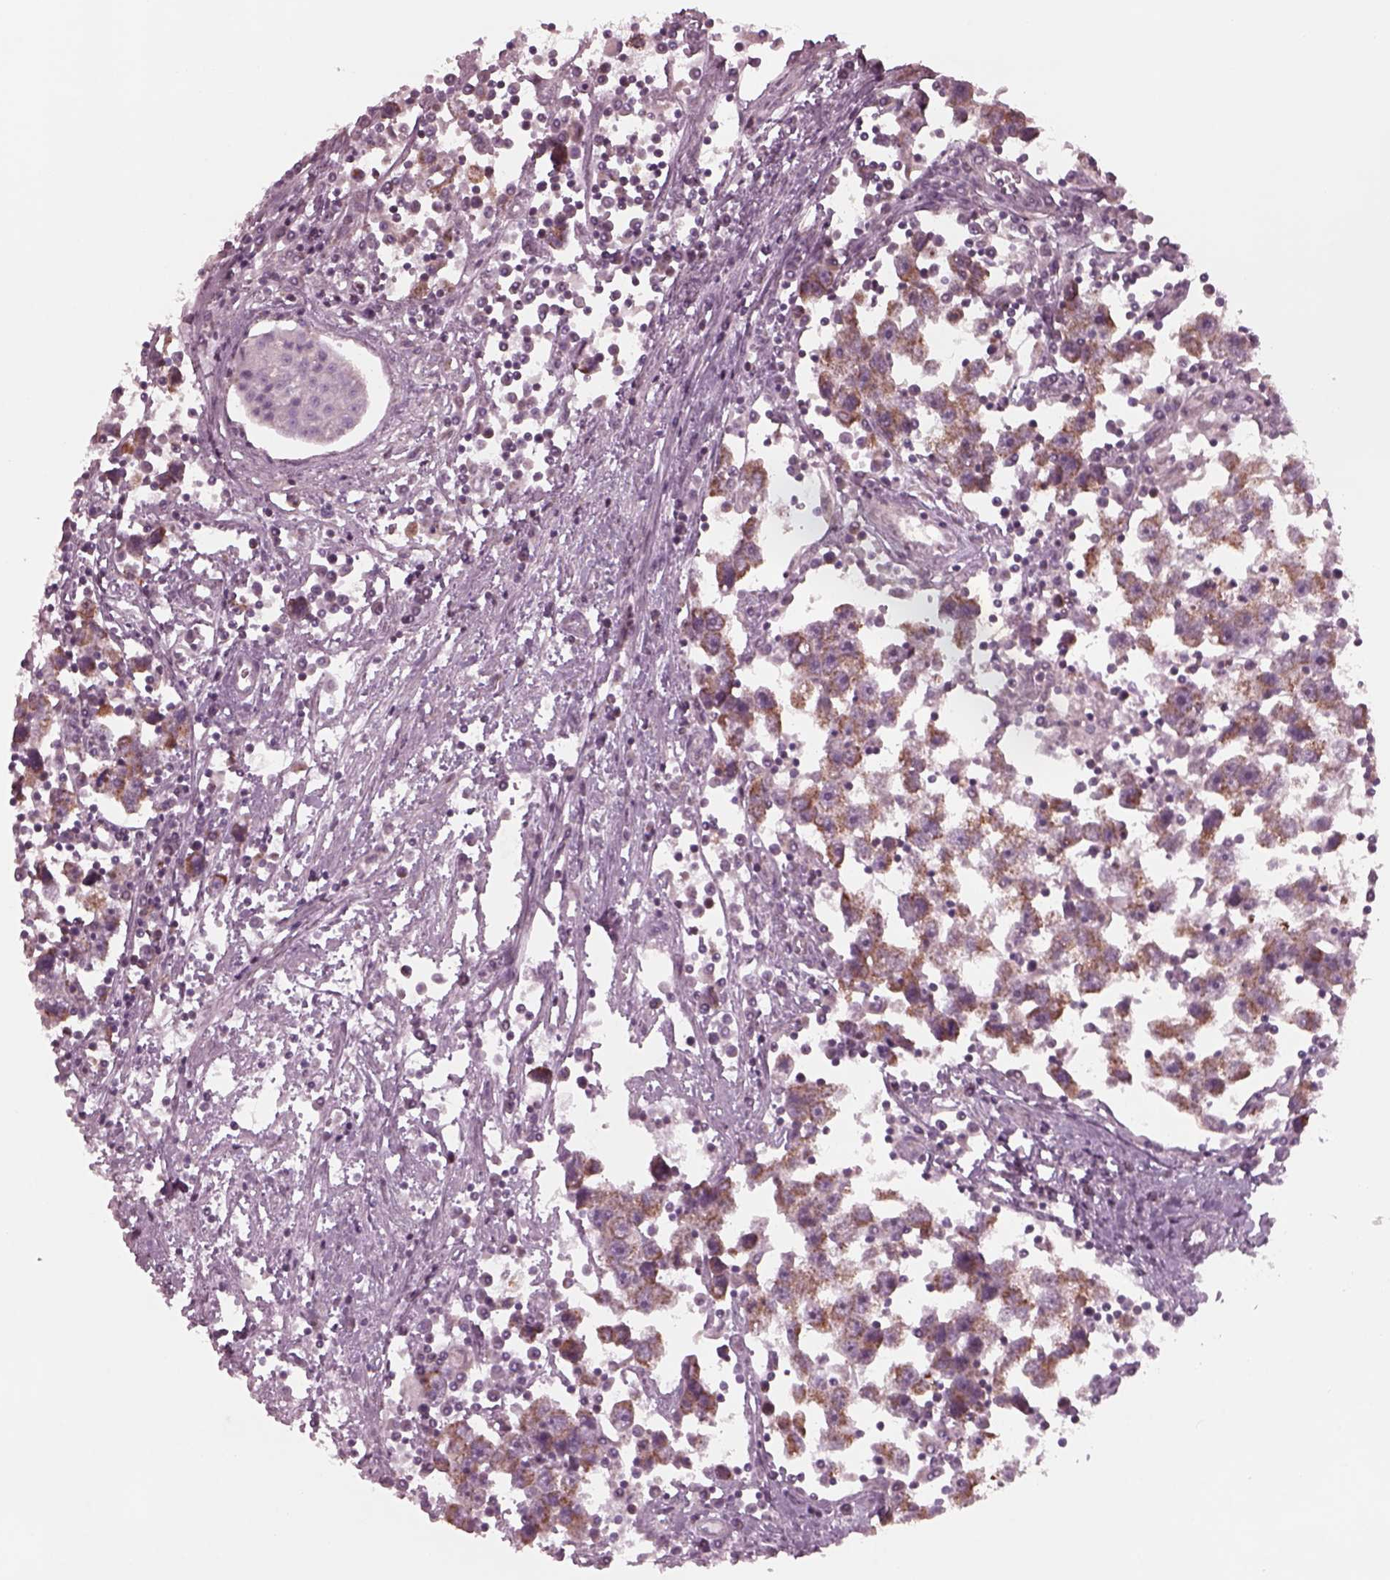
{"staining": {"intensity": "moderate", "quantity": "25%-75%", "location": "cytoplasmic/membranous"}, "tissue": "testis cancer", "cell_type": "Tumor cells", "image_type": "cancer", "snomed": [{"axis": "morphology", "description": "Seminoma, NOS"}, {"axis": "topography", "description": "Testis"}], "caption": "Tumor cells reveal moderate cytoplasmic/membranous staining in about 25%-75% of cells in seminoma (testis). The staining was performed using DAB to visualize the protein expression in brown, while the nuclei were stained in blue with hematoxylin (Magnification: 20x).", "gene": "CELSR3", "patient": {"sex": "male", "age": 30}}